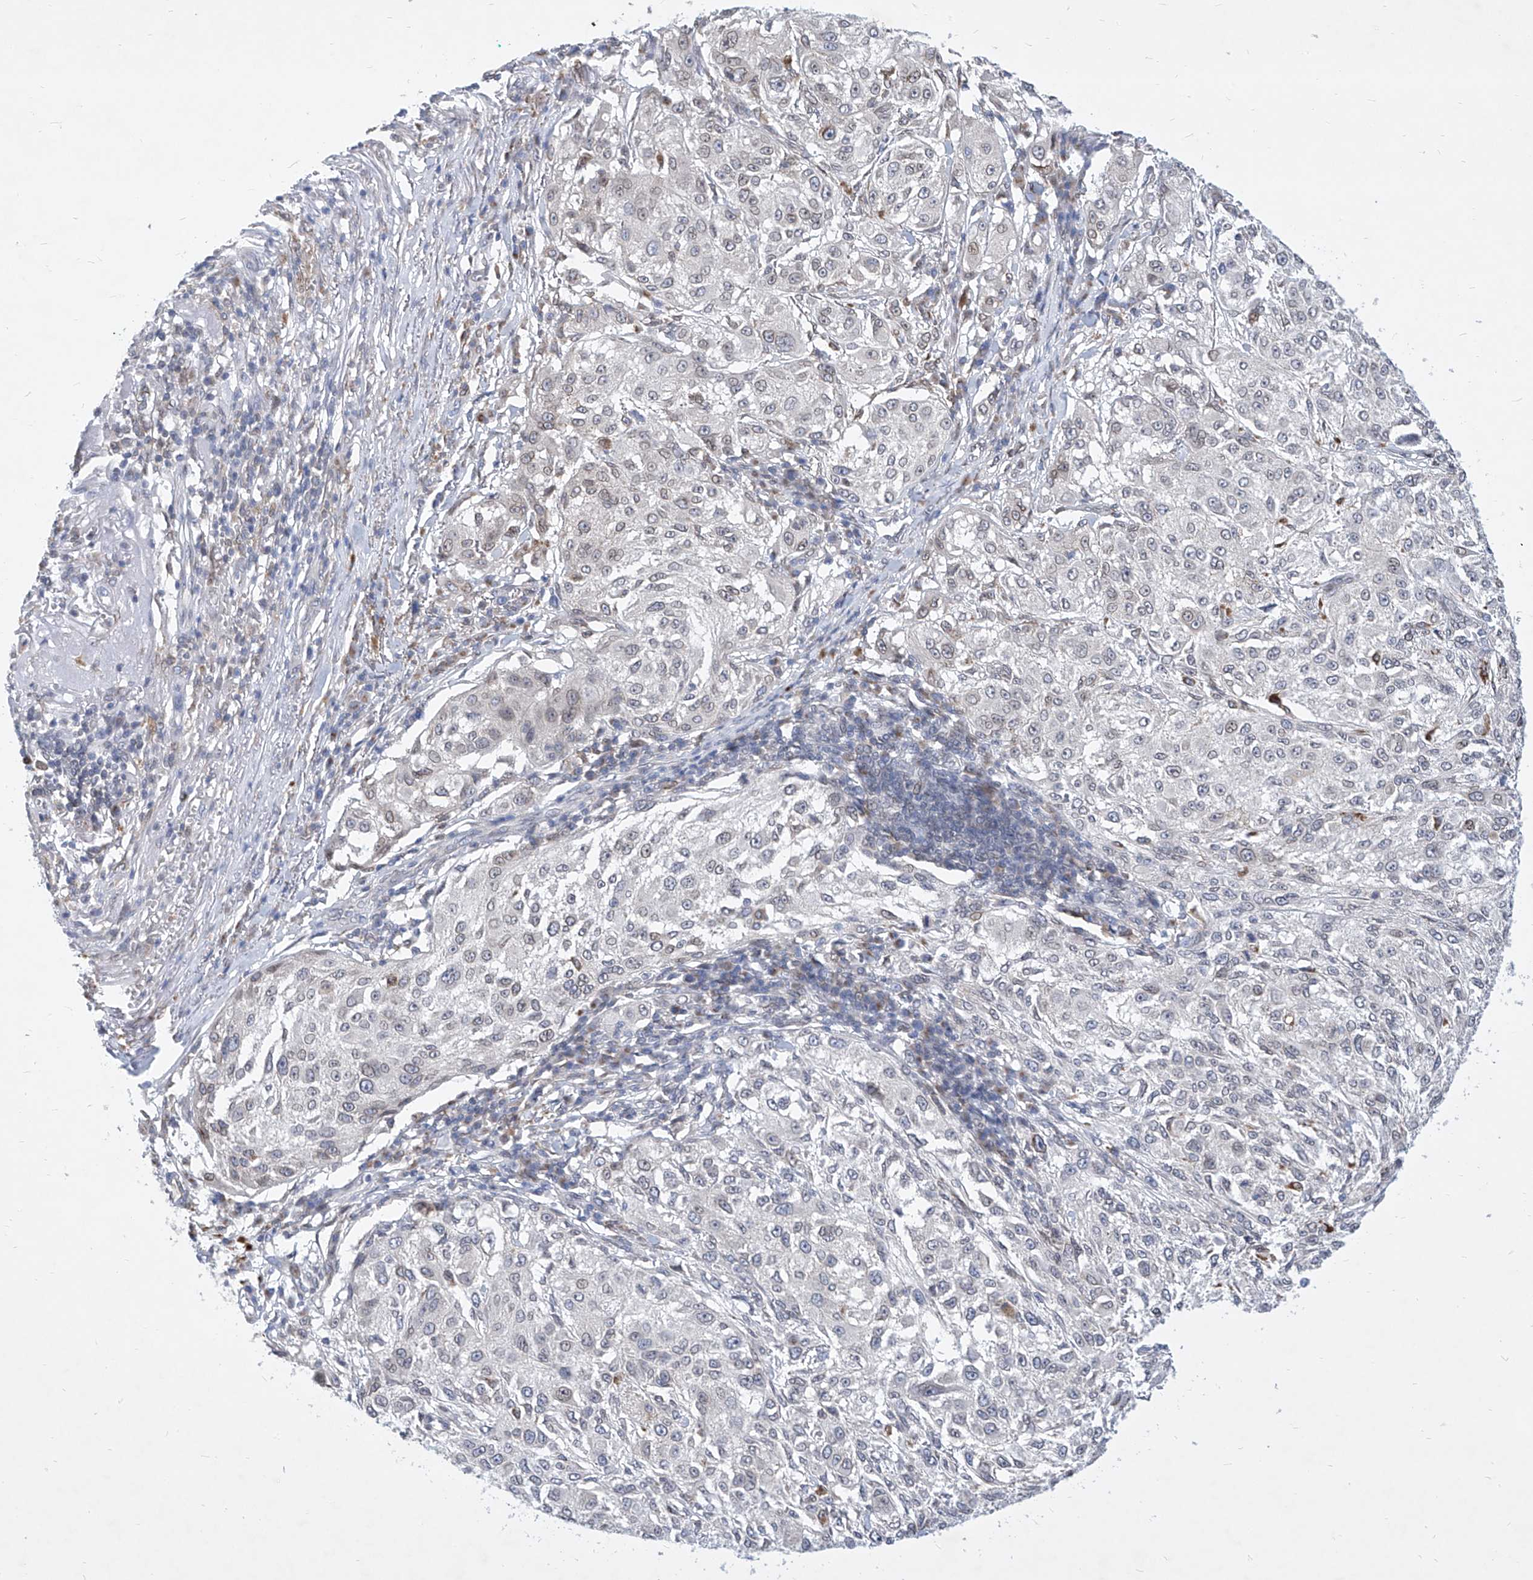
{"staining": {"intensity": "negative", "quantity": "none", "location": "none"}, "tissue": "melanoma", "cell_type": "Tumor cells", "image_type": "cancer", "snomed": [{"axis": "morphology", "description": "Necrosis, NOS"}, {"axis": "morphology", "description": "Malignant melanoma, NOS"}, {"axis": "topography", "description": "Skin"}], "caption": "Immunohistochemistry micrograph of malignant melanoma stained for a protein (brown), which demonstrates no staining in tumor cells.", "gene": "MX2", "patient": {"sex": "female", "age": 87}}